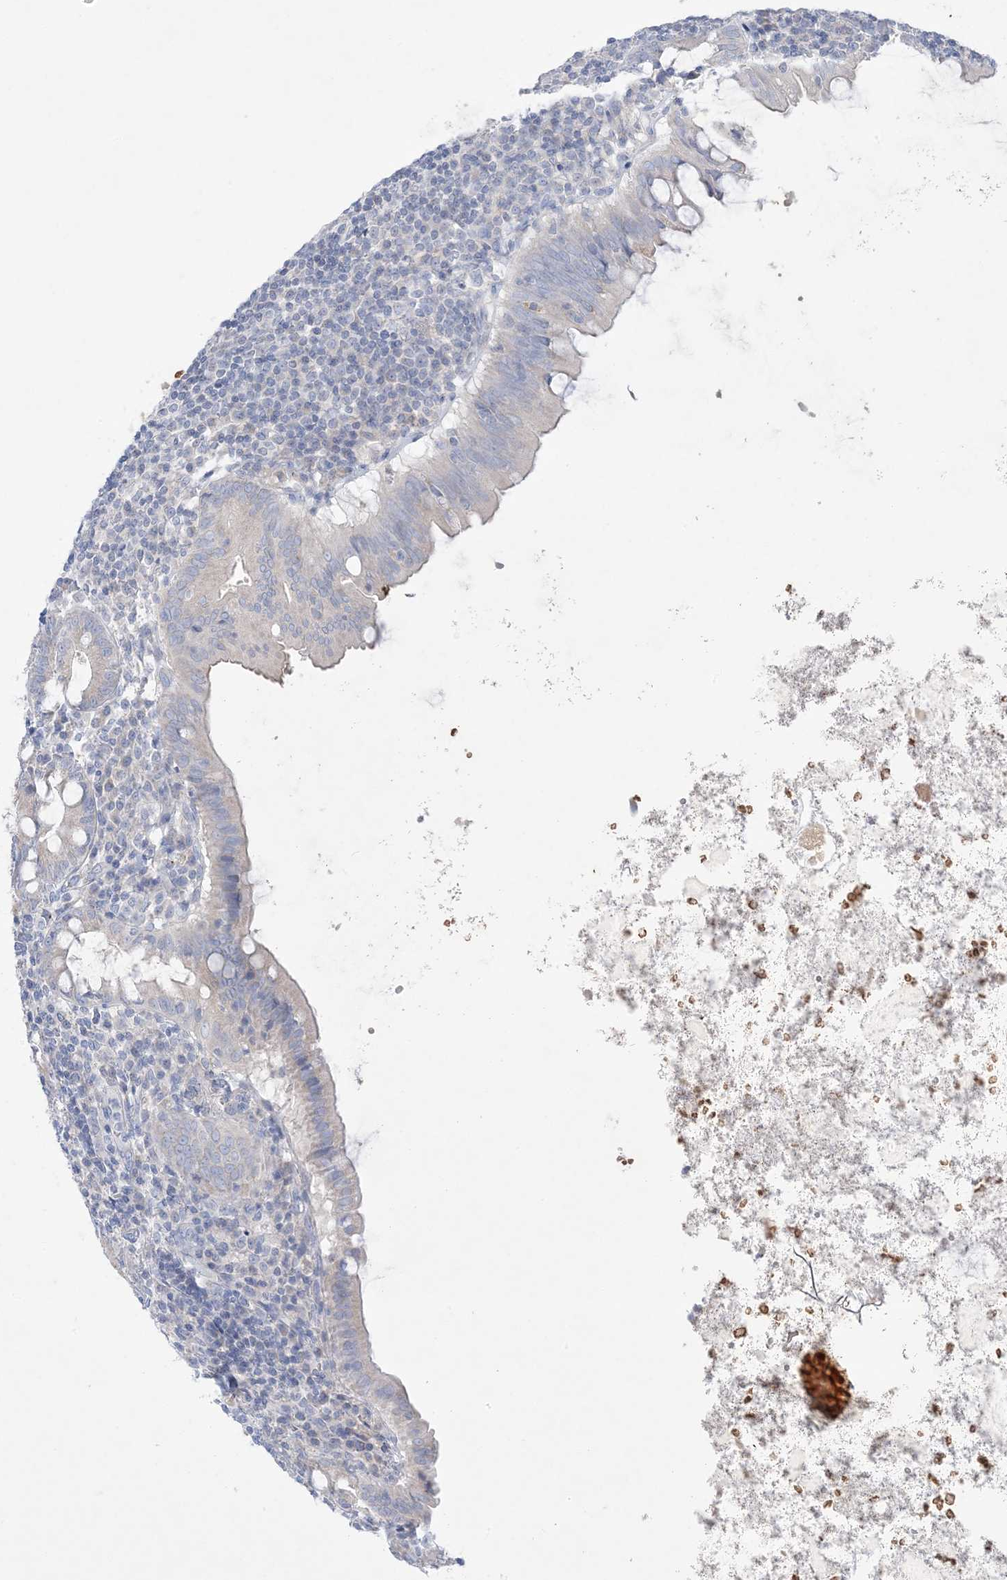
{"staining": {"intensity": "weak", "quantity": "<25%", "location": "cytoplasmic/membranous"}, "tissue": "appendix", "cell_type": "Glandular cells", "image_type": "normal", "snomed": [{"axis": "morphology", "description": "Normal tissue, NOS"}, {"axis": "topography", "description": "Appendix"}], "caption": "This is an IHC histopathology image of unremarkable appendix. There is no positivity in glandular cells.", "gene": "FAM184A", "patient": {"sex": "female", "age": 54}}